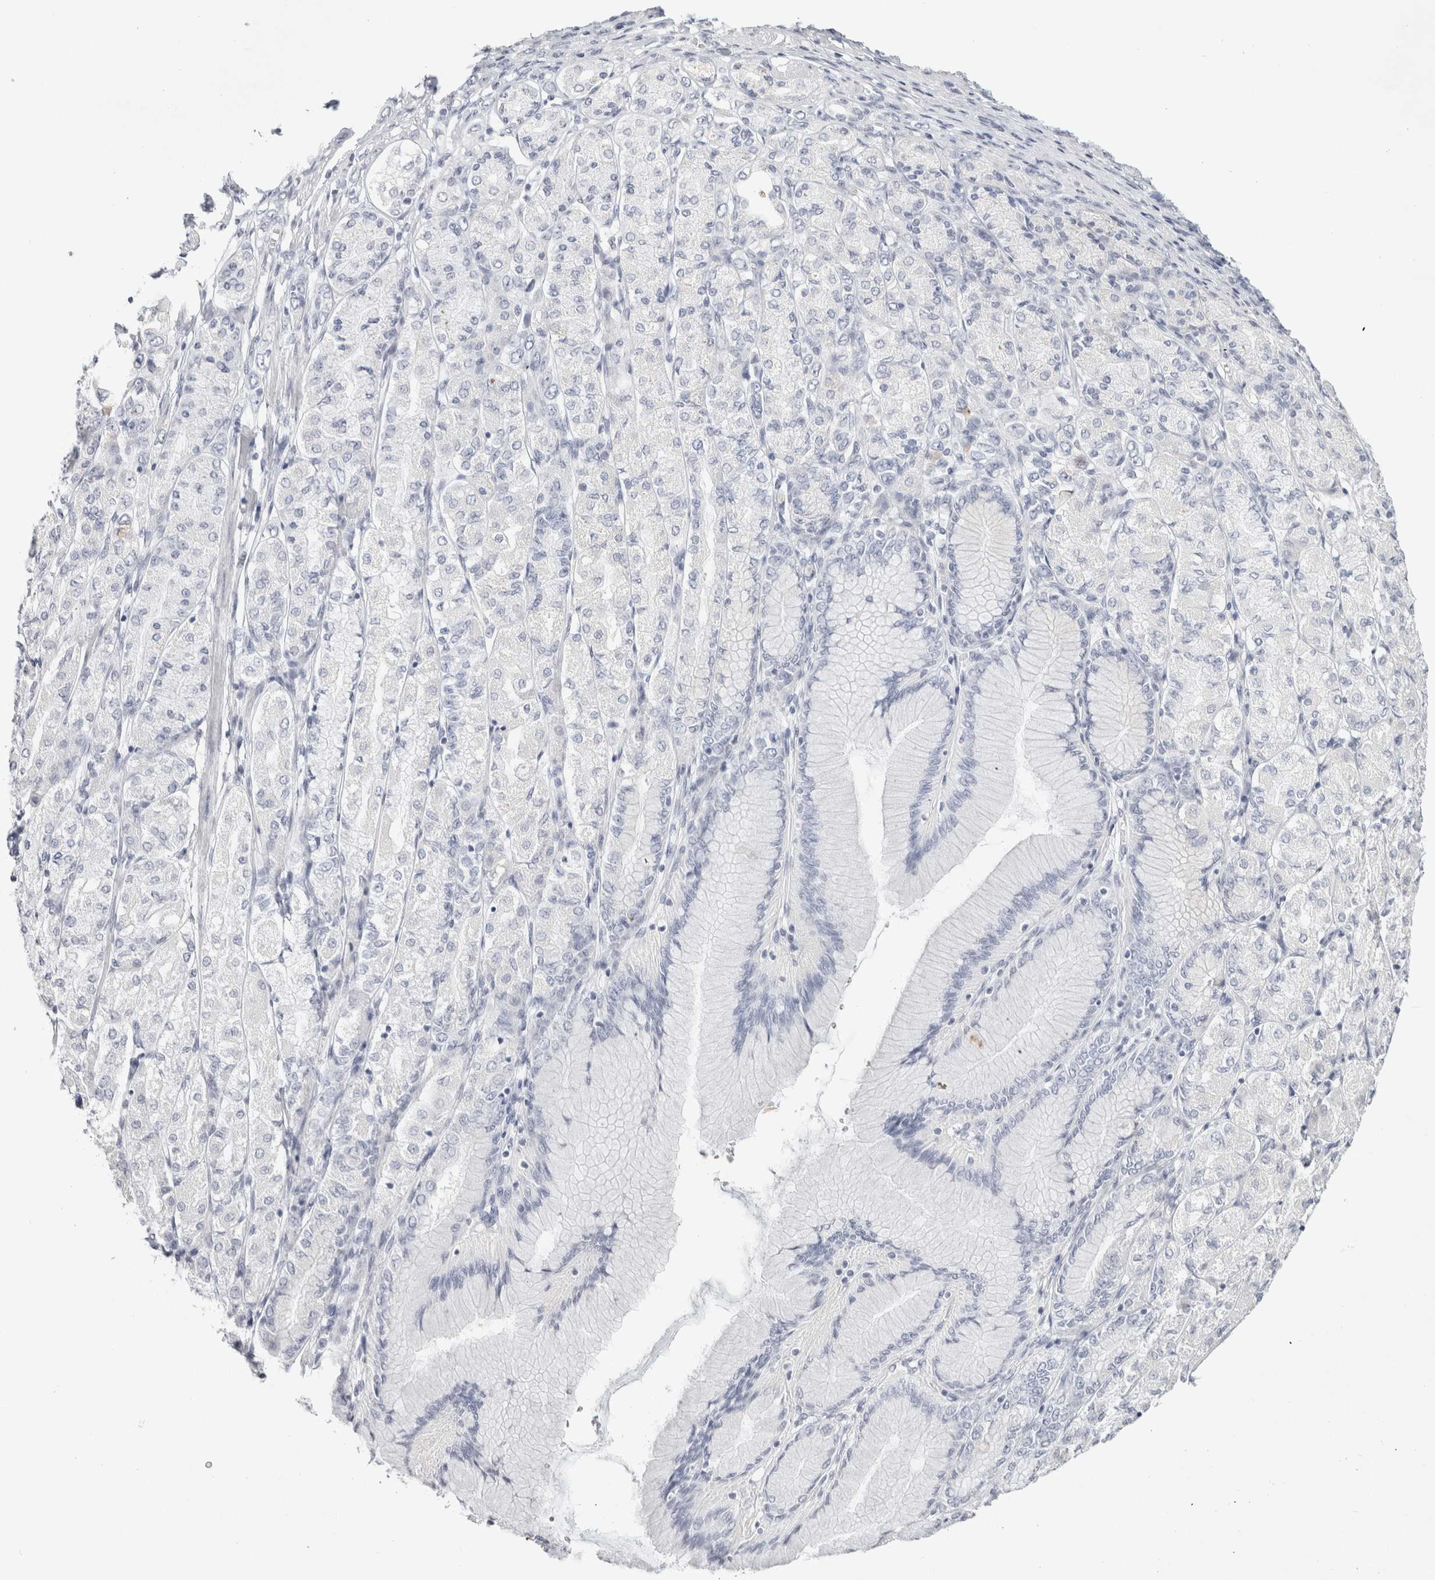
{"staining": {"intensity": "negative", "quantity": "none", "location": "none"}, "tissue": "stomach cancer", "cell_type": "Tumor cells", "image_type": "cancer", "snomed": [{"axis": "morphology", "description": "Adenocarcinoma, NOS"}, {"axis": "topography", "description": "Stomach"}], "caption": "Image shows no significant protein staining in tumor cells of stomach cancer.", "gene": "GARIN1A", "patient": {"sex": "female", "age": 65}}